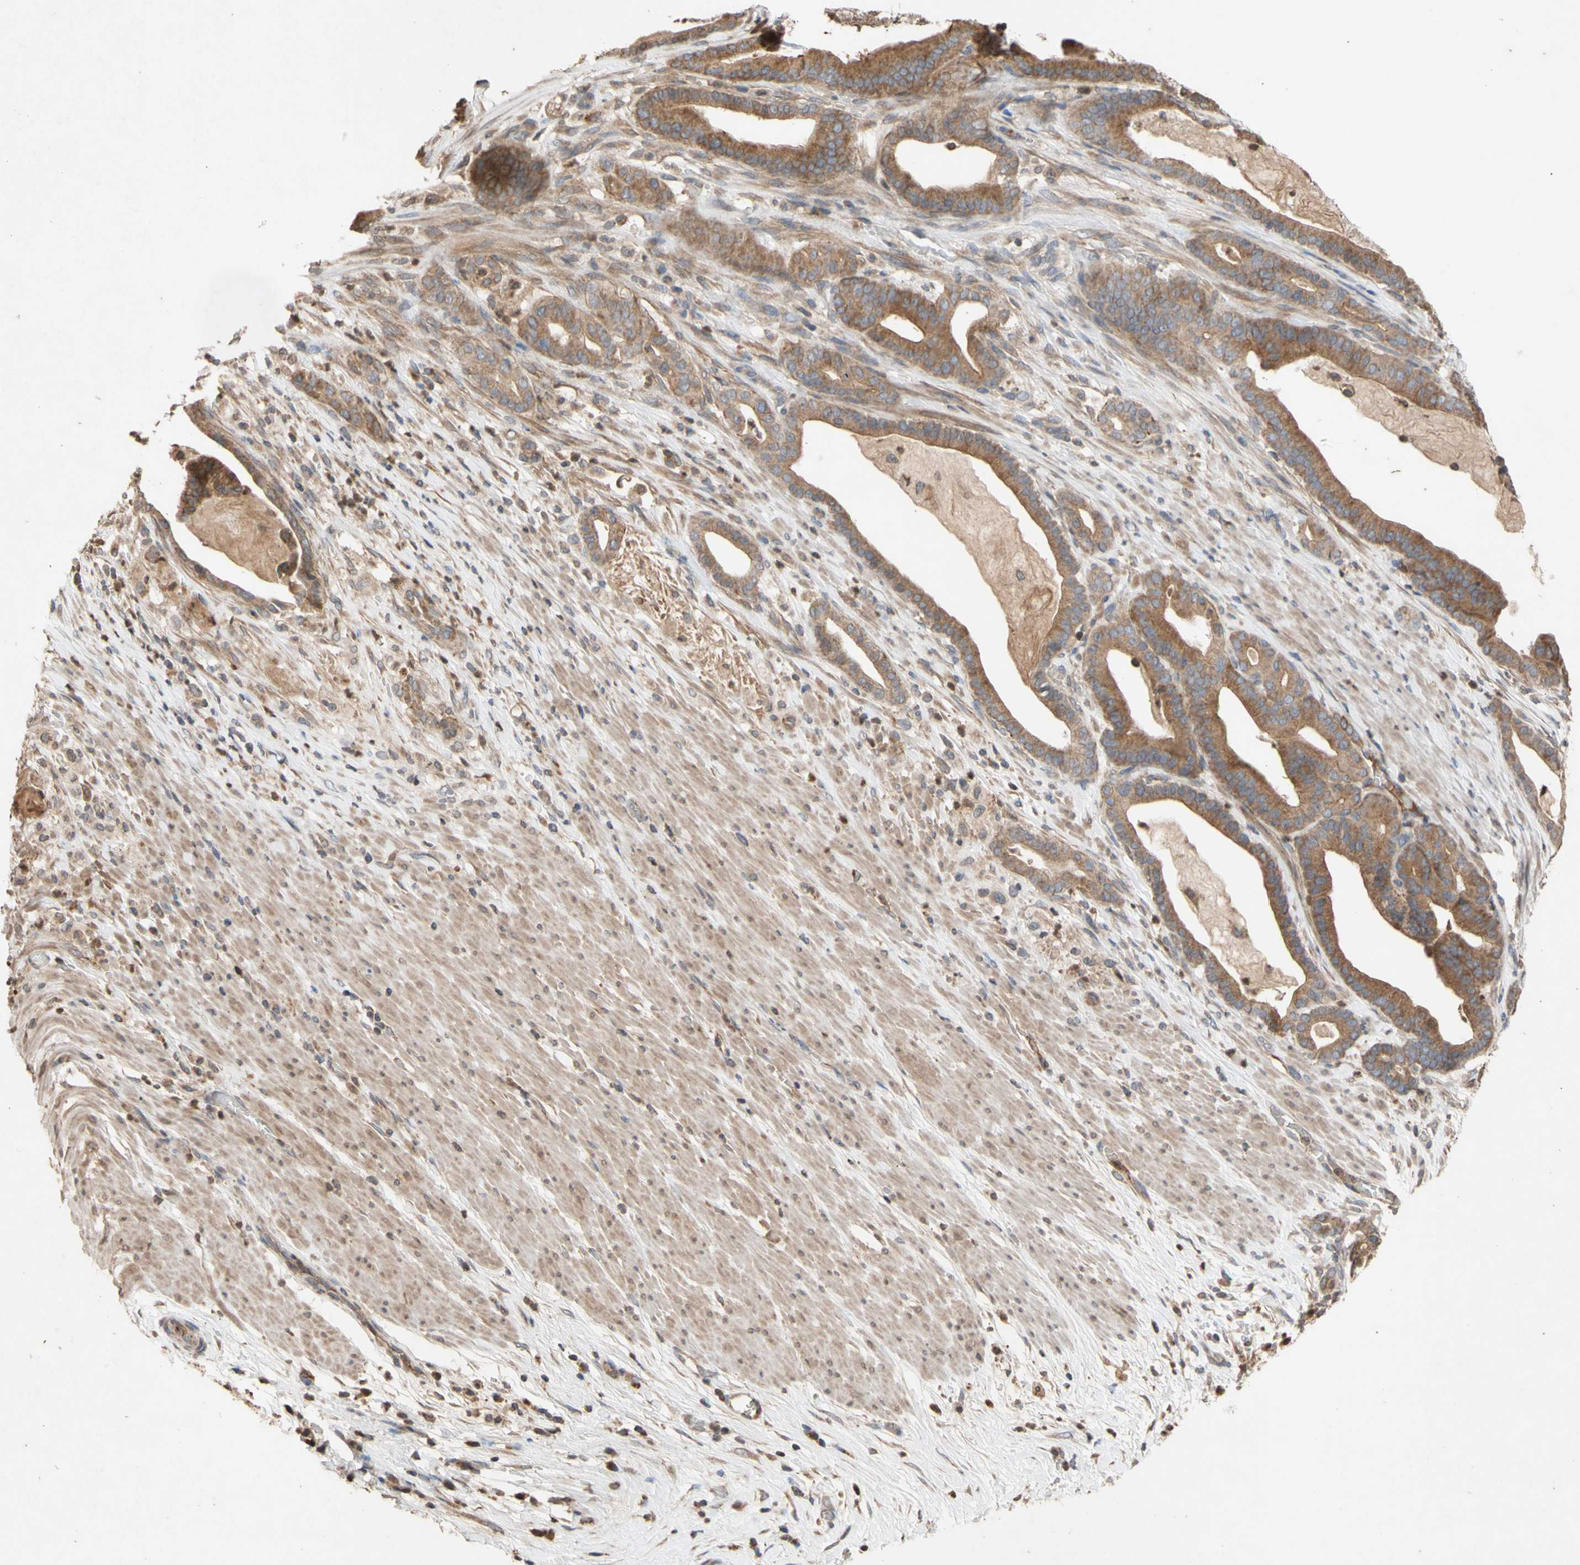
{"staining": {"intensity": "moderate", "quantity": ">75%", "location": "cytoplasmic/membranous"}, "tissue": "pancreatic cancer", "cell_type": "Tumor cells", "image_type": "cancer", "snomed": [{"axis": "morphology", "description": "Adenocarcinoma, NOS"}, {"axis": "topography", "description": "Pancreas"}], "caption": "Immunohistochemical staining of pancreatic adenocarcinoma exhibits moderate cytoplasmic/membranous protein expression in about >75% of tumor cells.", "gene": "NECTIN3", "patient": {"sex": "male", "age": 63}}